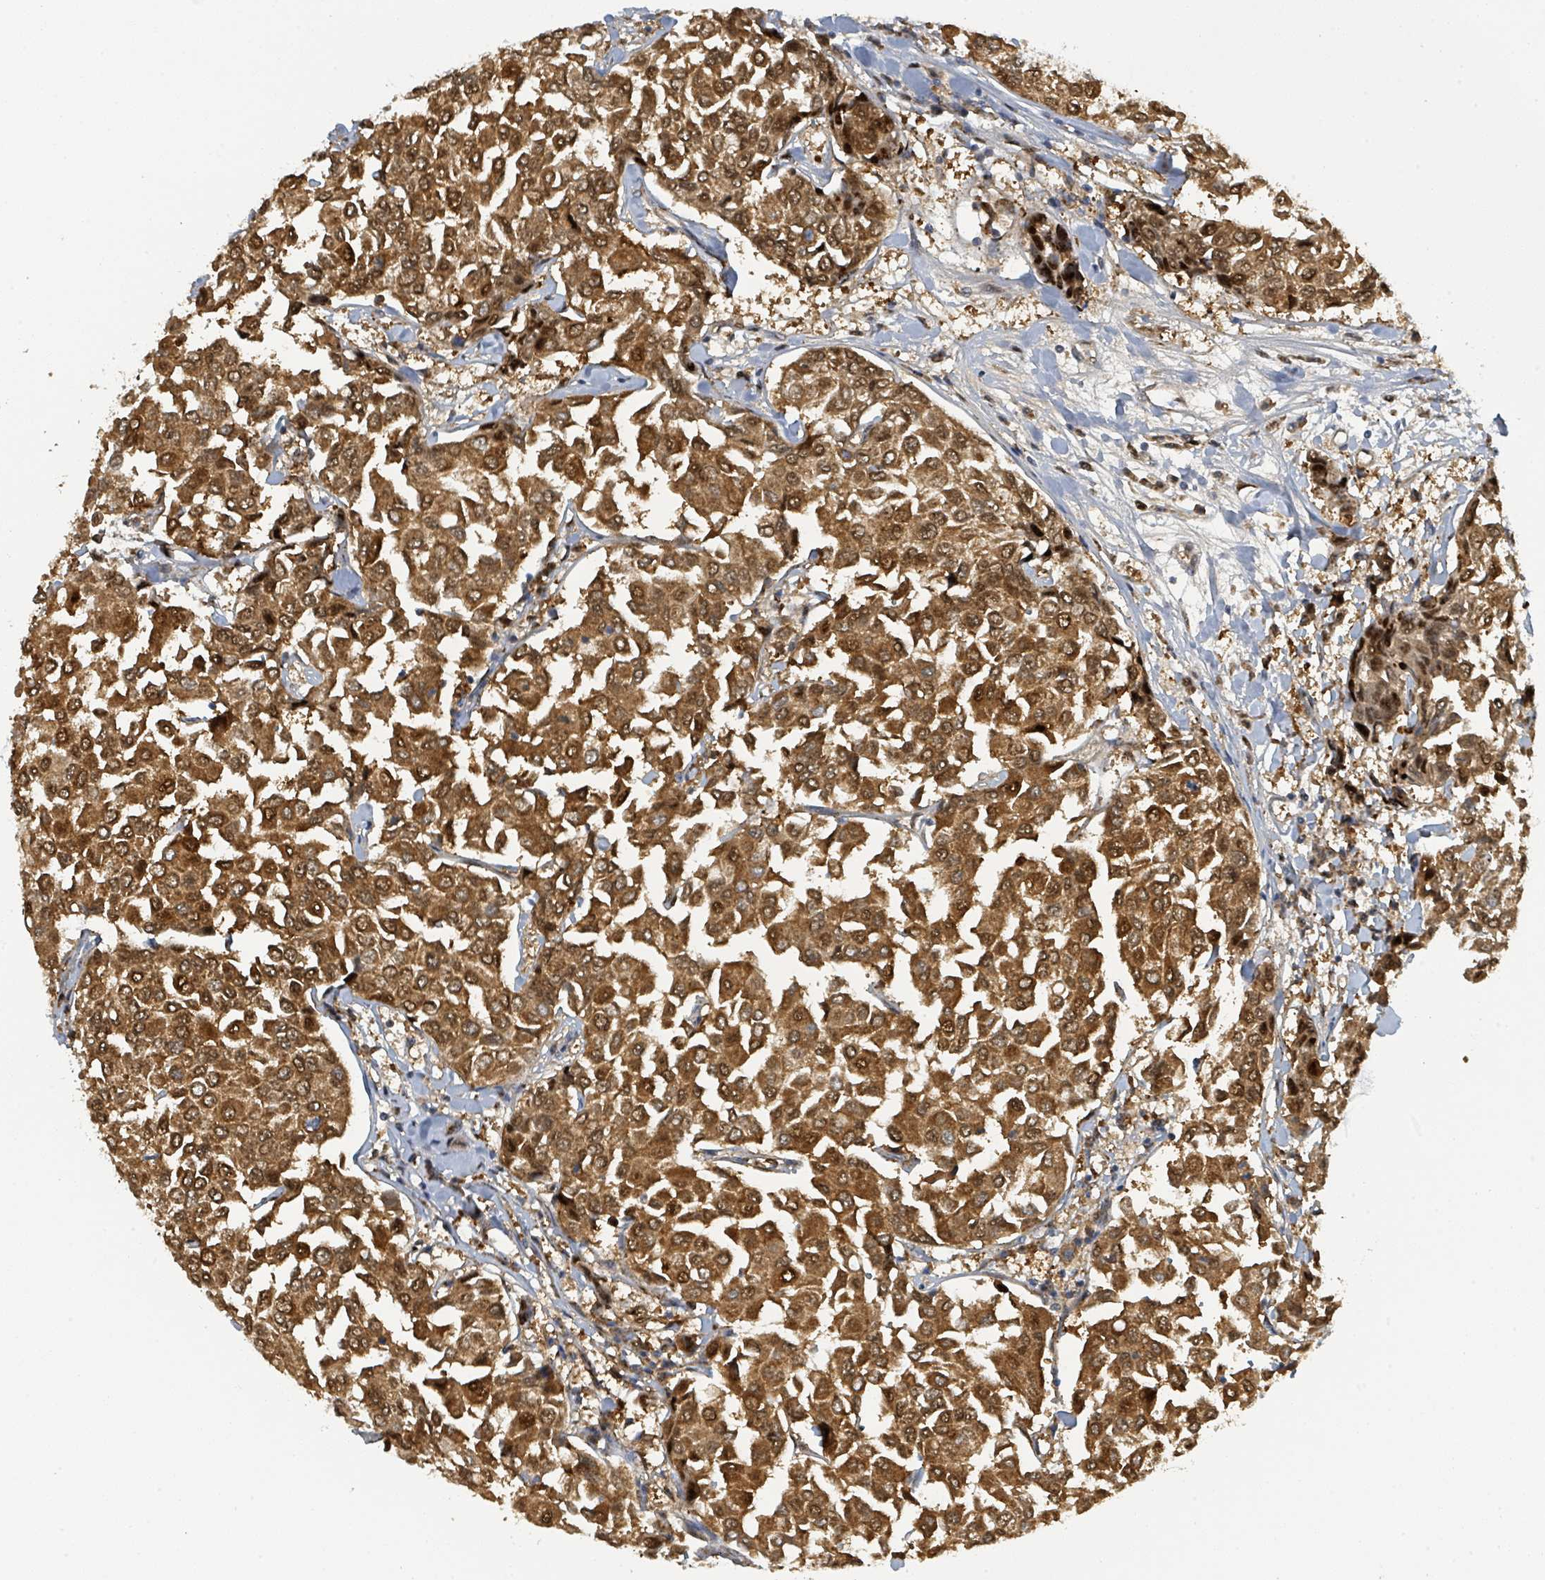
{"staining": {"intensity": "strong", "quantity": ">75%", "location": "cytoplasmic/membranous,nuclear"}, "tissue": "breast cancer", "cell_type": "Tumor cells", "image_type": "cancer", "snomed": [{"axis": "morphology", "description": "Duct carcinoma"}, {"axis": "topography", "description": "Breast"}], "caption": "Protein expression analysis of breast cancer displays strong cytoplasmic/membranous and nuclear staining in approximately >75% of tumor cells.", "gene": "PSMB7", "patient": {"sex": "female", "age": 55}}